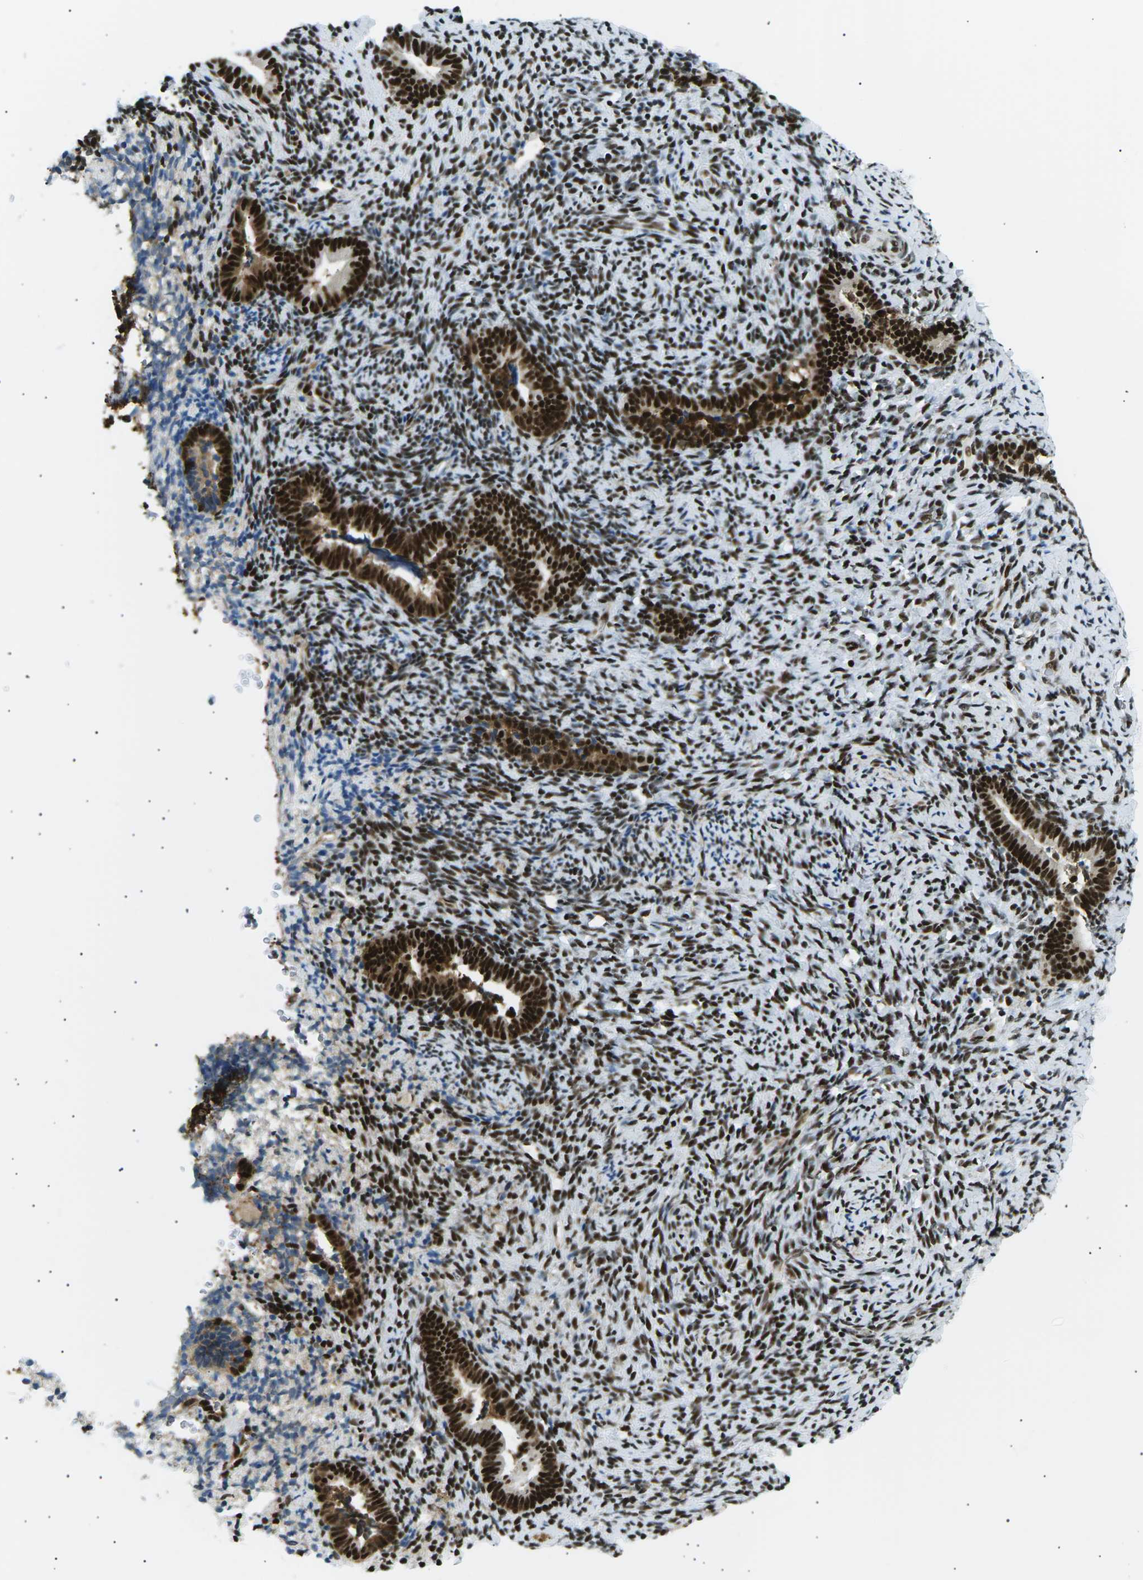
{"staining": {"intensity": "strong", "quantity": "25%-75%", "location": "nuclear"}, "tissue": "endometrium", "cell_type": "Cells in endometrial stroma", "image_type": "normal", "snomed": [{"axis": "morphology", "description": "Normal tissue, NOS"}, {"axis": "topography", "description": "Endometrium"}], "caption": "DAB (3,3'-diaminobenzidine) immunohistochemical staining of unremarkable human endometrium shows strong nuclear protein positivity in about 25%-75% of cells in endometrial stroma.", "gene": "RPA2", "patient": {"sex": "female", "age": 51}}